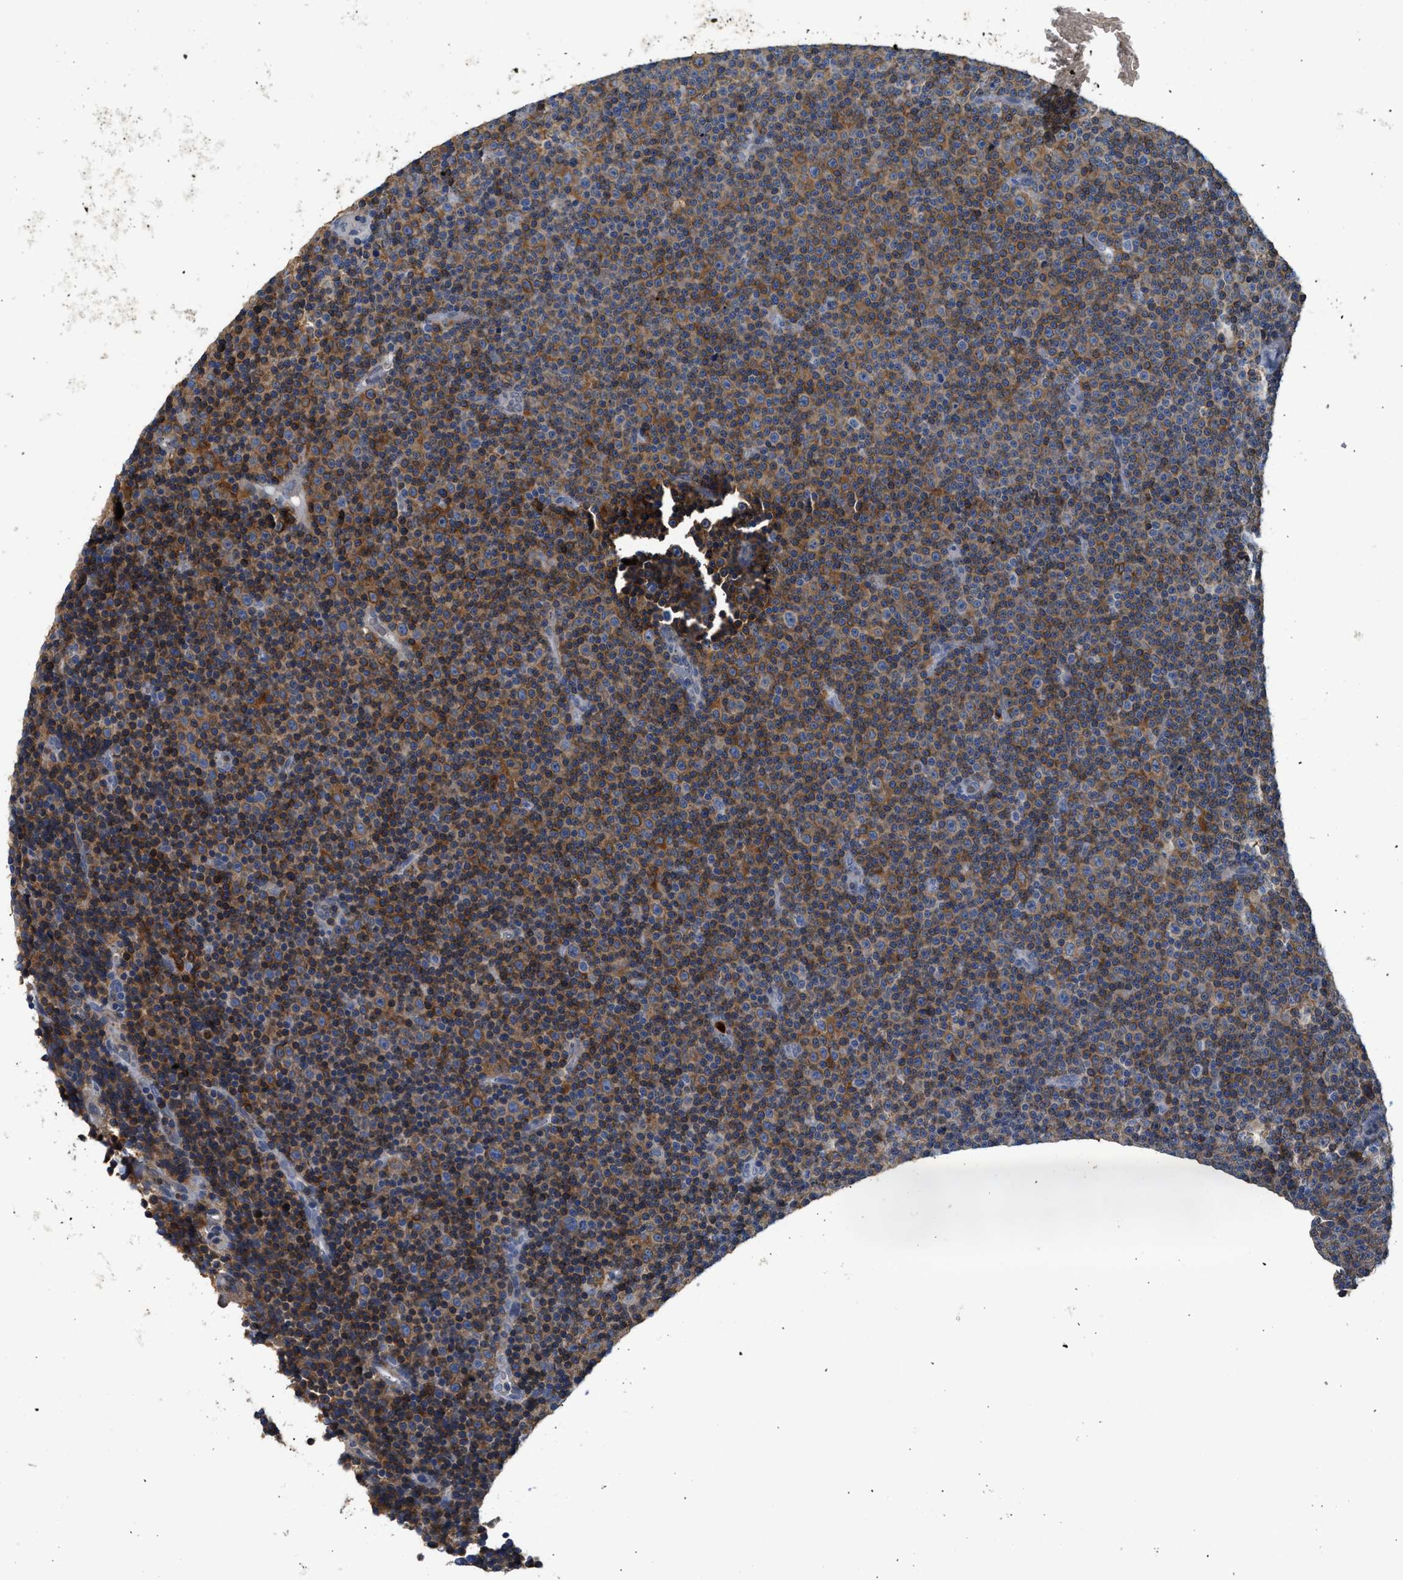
{"staining": {"intensity": "weak", "quantity": "25%-75%", "location": "cytoplasmic/membranous"}, "tissue": "lymphoma", "cell_type": "Tumor cells", "image_type": "cancer", "snomed": [{"axis": "morphology", "description": "Malignant lymphoma, non-Hodgkin's type, Low grade"}, {"axis": "topography", "description": "Lymph node"}], "caption": "This is an image of immunohistochemistry (IHC) staining of lymphoma, which shows weak positivity in the cytoplasmic/membranous of tumor cells.", "gene": "RAB31", "patient": {"sex": "female", "age": 67}}